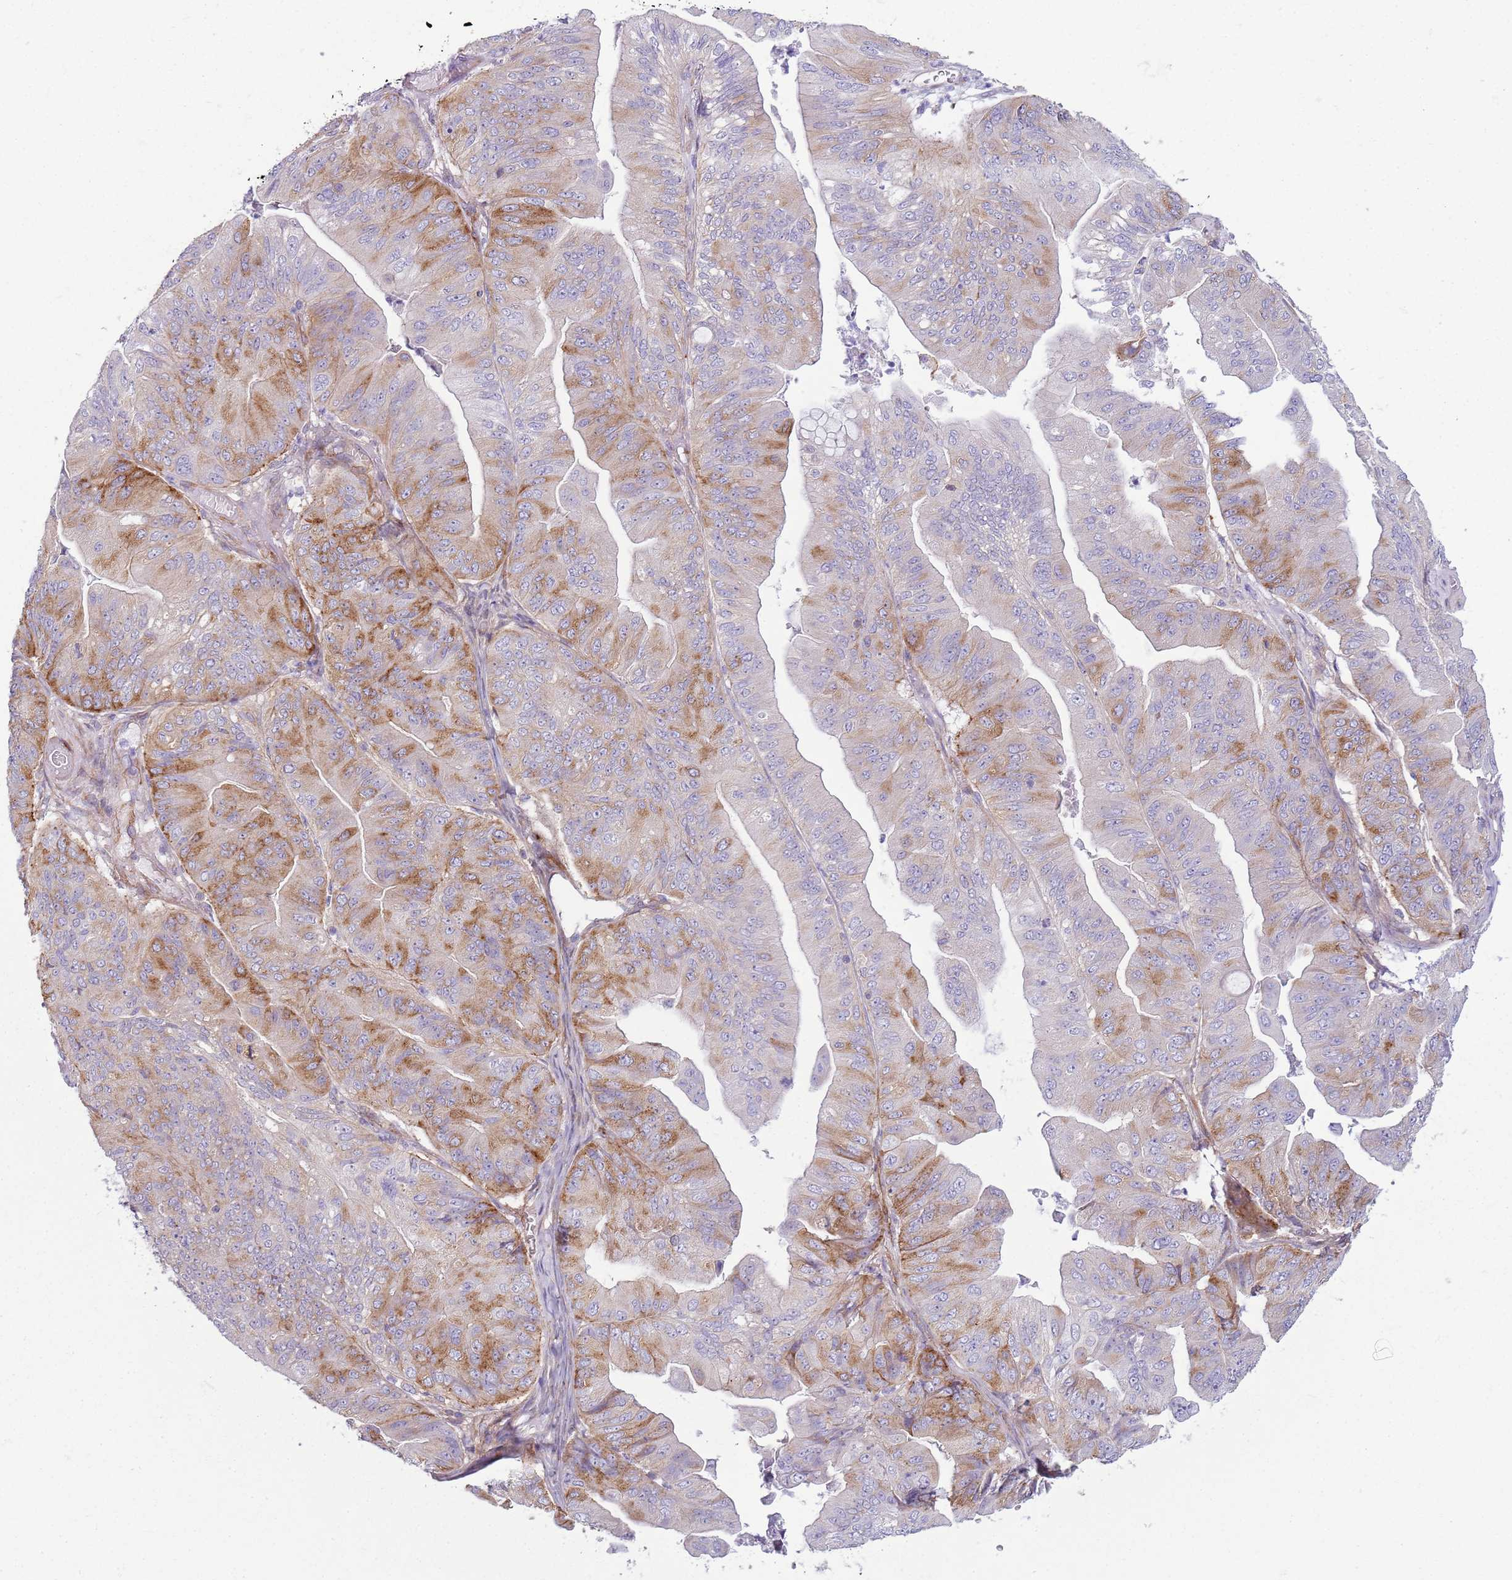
{"staining": {"intensity": "moderate", "quantity": "25%-75%", "location": "cytoplasmic/membranous"}, "tissue": "ovarian cancer", "cell_type": "Tumor cells", "image_type": "cancer", "snomed": [{"axis": "morphology", "description": "Cystadenocarcinoma, mucinous, NOS"}, {"axis": "topography", "description": "Ovary"}], "caption": "About 25%-75% of tumor cells in mucinous cystadenocarcinoma (ovarian) display moderate cytoplasmic/membranous protein expression as visualized by brown immunohistochemical staining.", "gene": "SNX1", "patient": {"sex": "female", "age": 61}}